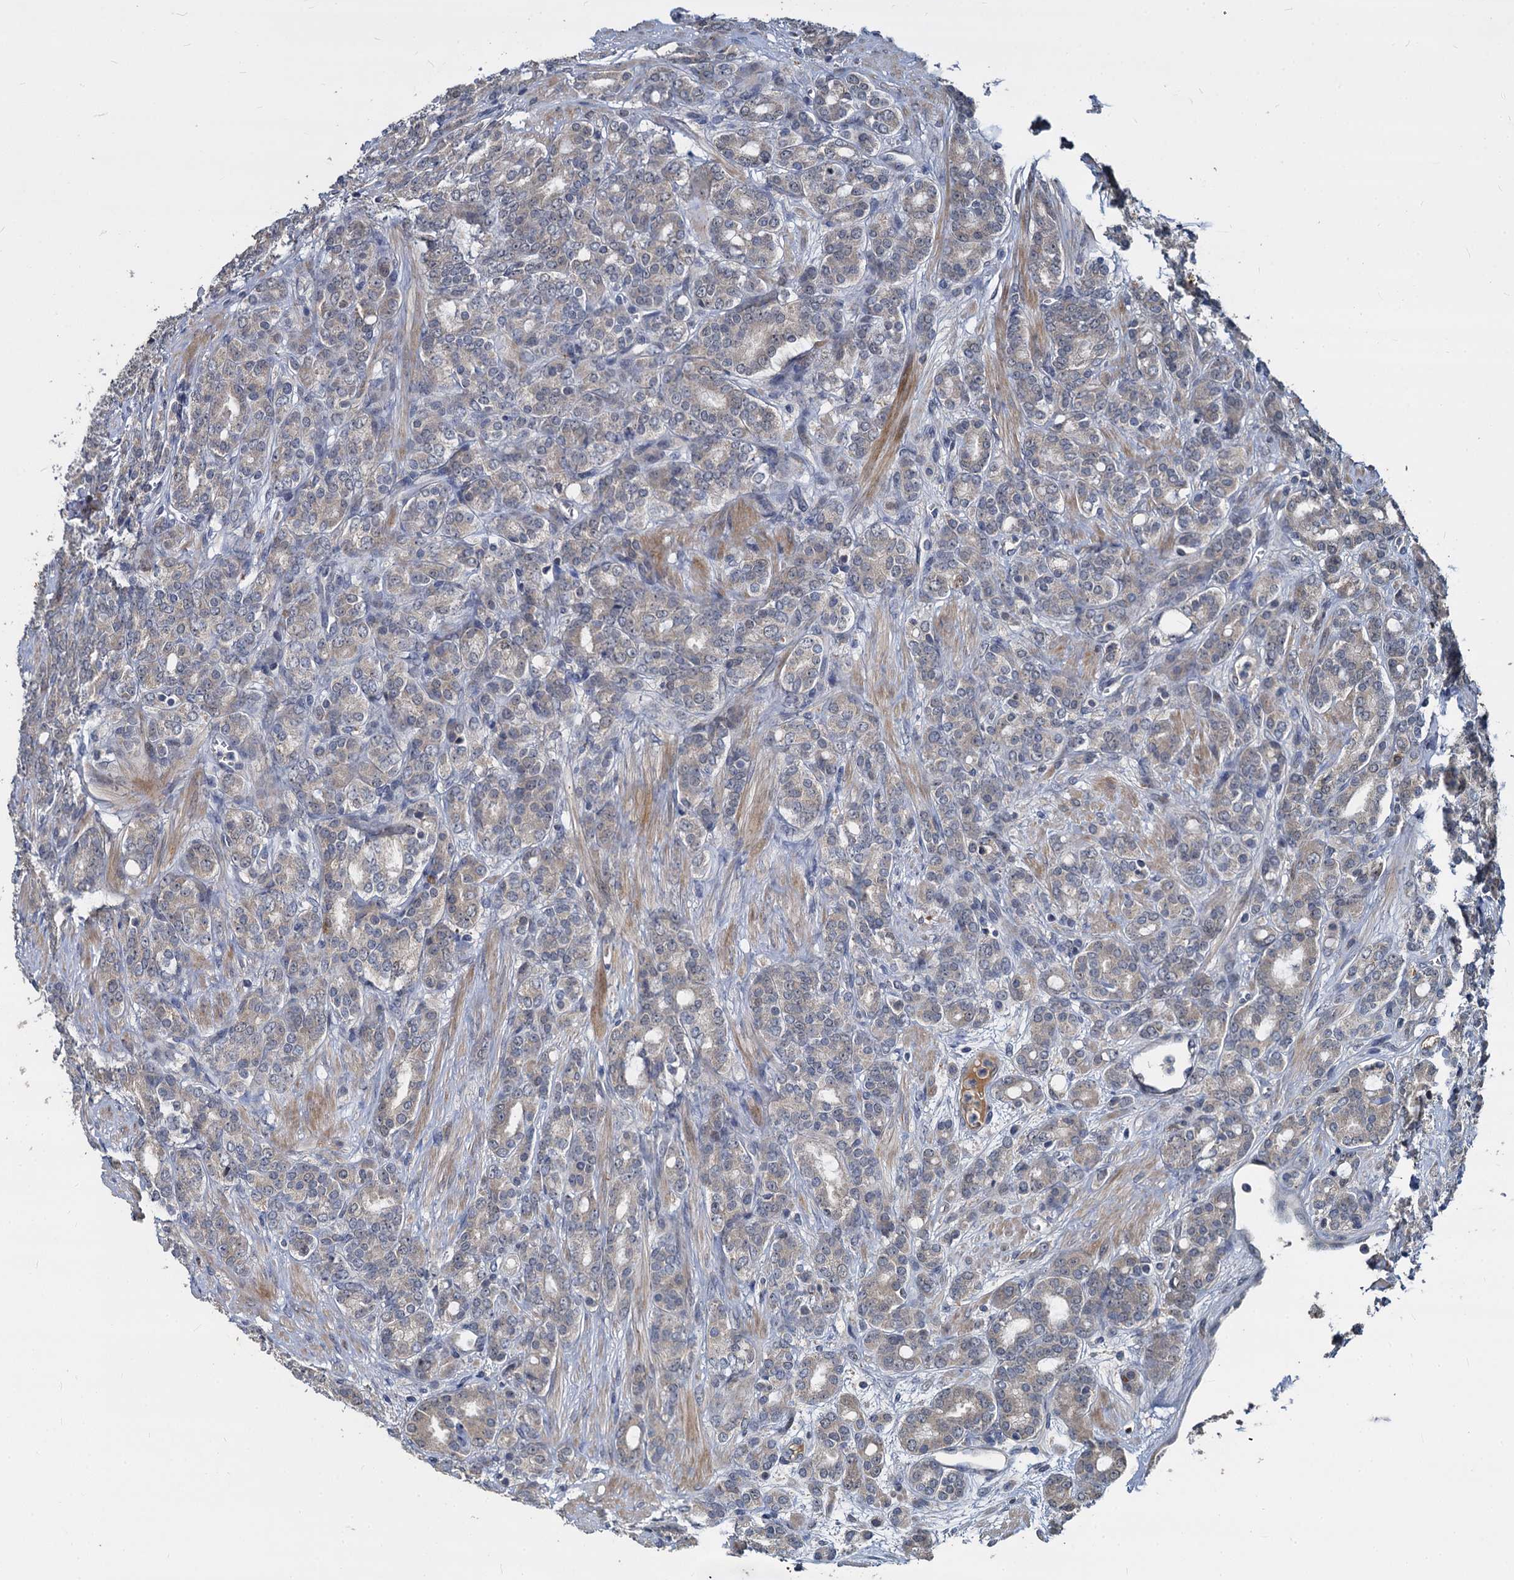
{"staining": {"intensity": "negative", "quantity": "none", "location": "none"}, "tissue": "prostate cancer", "cell_type": "Tumor cells", "image_type": "cancer", "snomed": [{"axis": "morphology", "description": "Adenocarcinoma, High grade"}, {"axis": "topography", "description": "Prostate"}], "caption": "A high-resolution image shows IHC staining of prostate high-grade adenocarcinoma, which exhibits no significant staining in tumor cells. Brightfield microscopy of immunohistochemistry (IHC) stained with DAB (3,3'-diaminobenzidine) (brown) and hematoxylin (blue), captured at high magnification.", "gene": "CCDC184", "patient": {"sex": "male", "age": 62}}